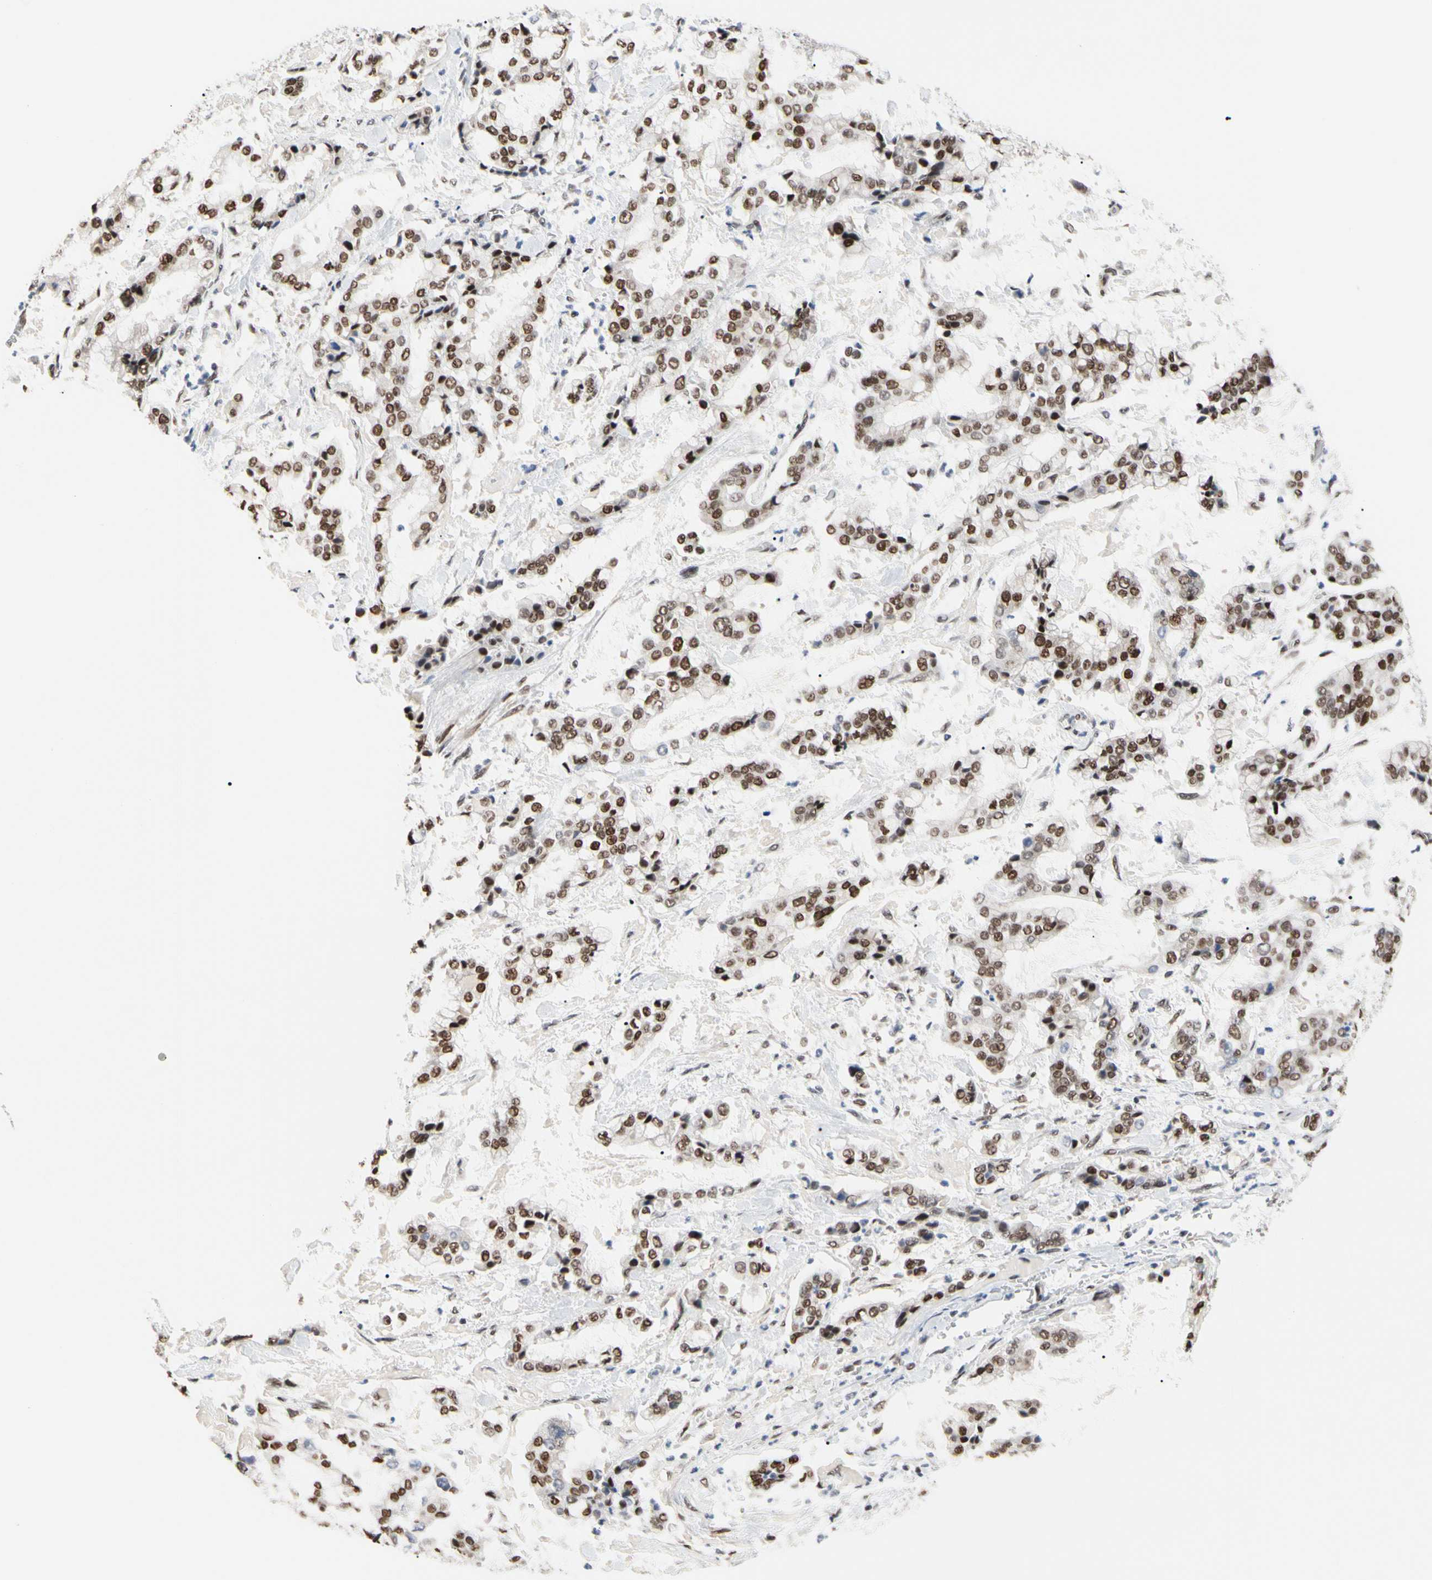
{"staining": {"intensity": "strong", "quantity": ">75%", "location": "nuclear"}, "tissue": "stomach cancer", "cell_type": "Tumor cells", "image_type": "cancer", "snomed": [{"axis": "morphology", "description": "Normal tissue, NOS"}, {"axis": "morphology", "description": "Adenocarcinoma, NOS"}, {"axis": "topography", "description": "Stomach, upper"}, {"axis": "topography", "description": "Stomach"}], "caption": "Stomach cancer (adenocarcinoma) stained for a protein demonstrates strong nuclear positivity in tumor cells.", "gene": "FAM98B", "patient": {"sex": "male", "age": 76}}